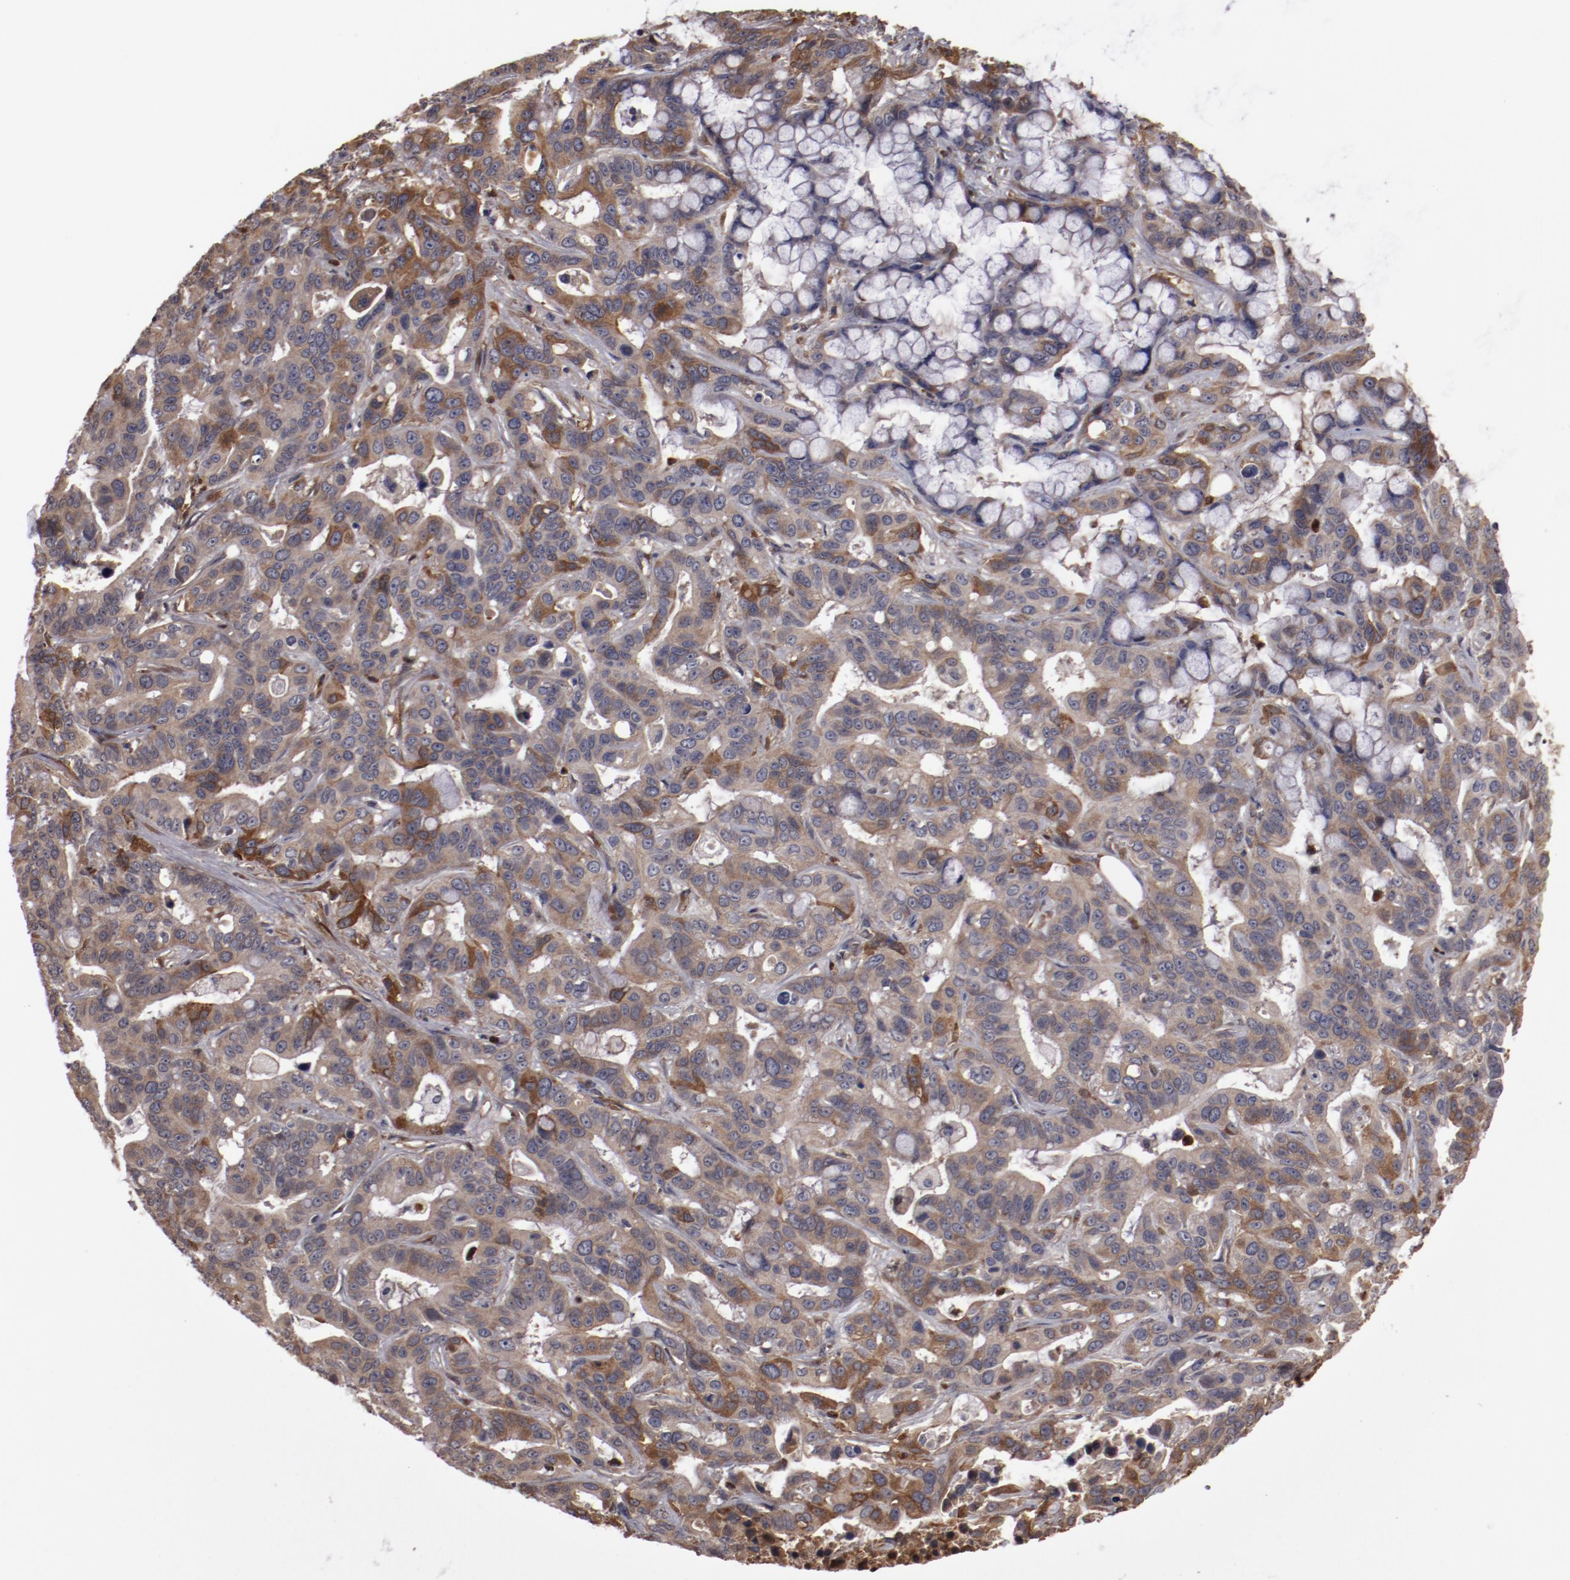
{"staining": {"intensity": "moderate", "quantity": ">75%", "location": "cytoplasmic/membranous"}, "tissue": "liver cancer", "cell_type": "Tumor cells", "image_type": "cancer", "snomed": [{"axis": "morphology", "description": "Cholangiocarcinoma"}, {"axis": "topography", "description": "Liver"}], "caption": "Immunohistochemical staining of human liver cancer (cholangiocarcinoma) displays medium levels of moderate cytoplasmic/membranous protein expression in approximately >75% of tumor cells. (IHC, brightfield microscopy, high magnification).", "gene": "SERPINA7", "patient": {"sex": "female", "age": 65}}